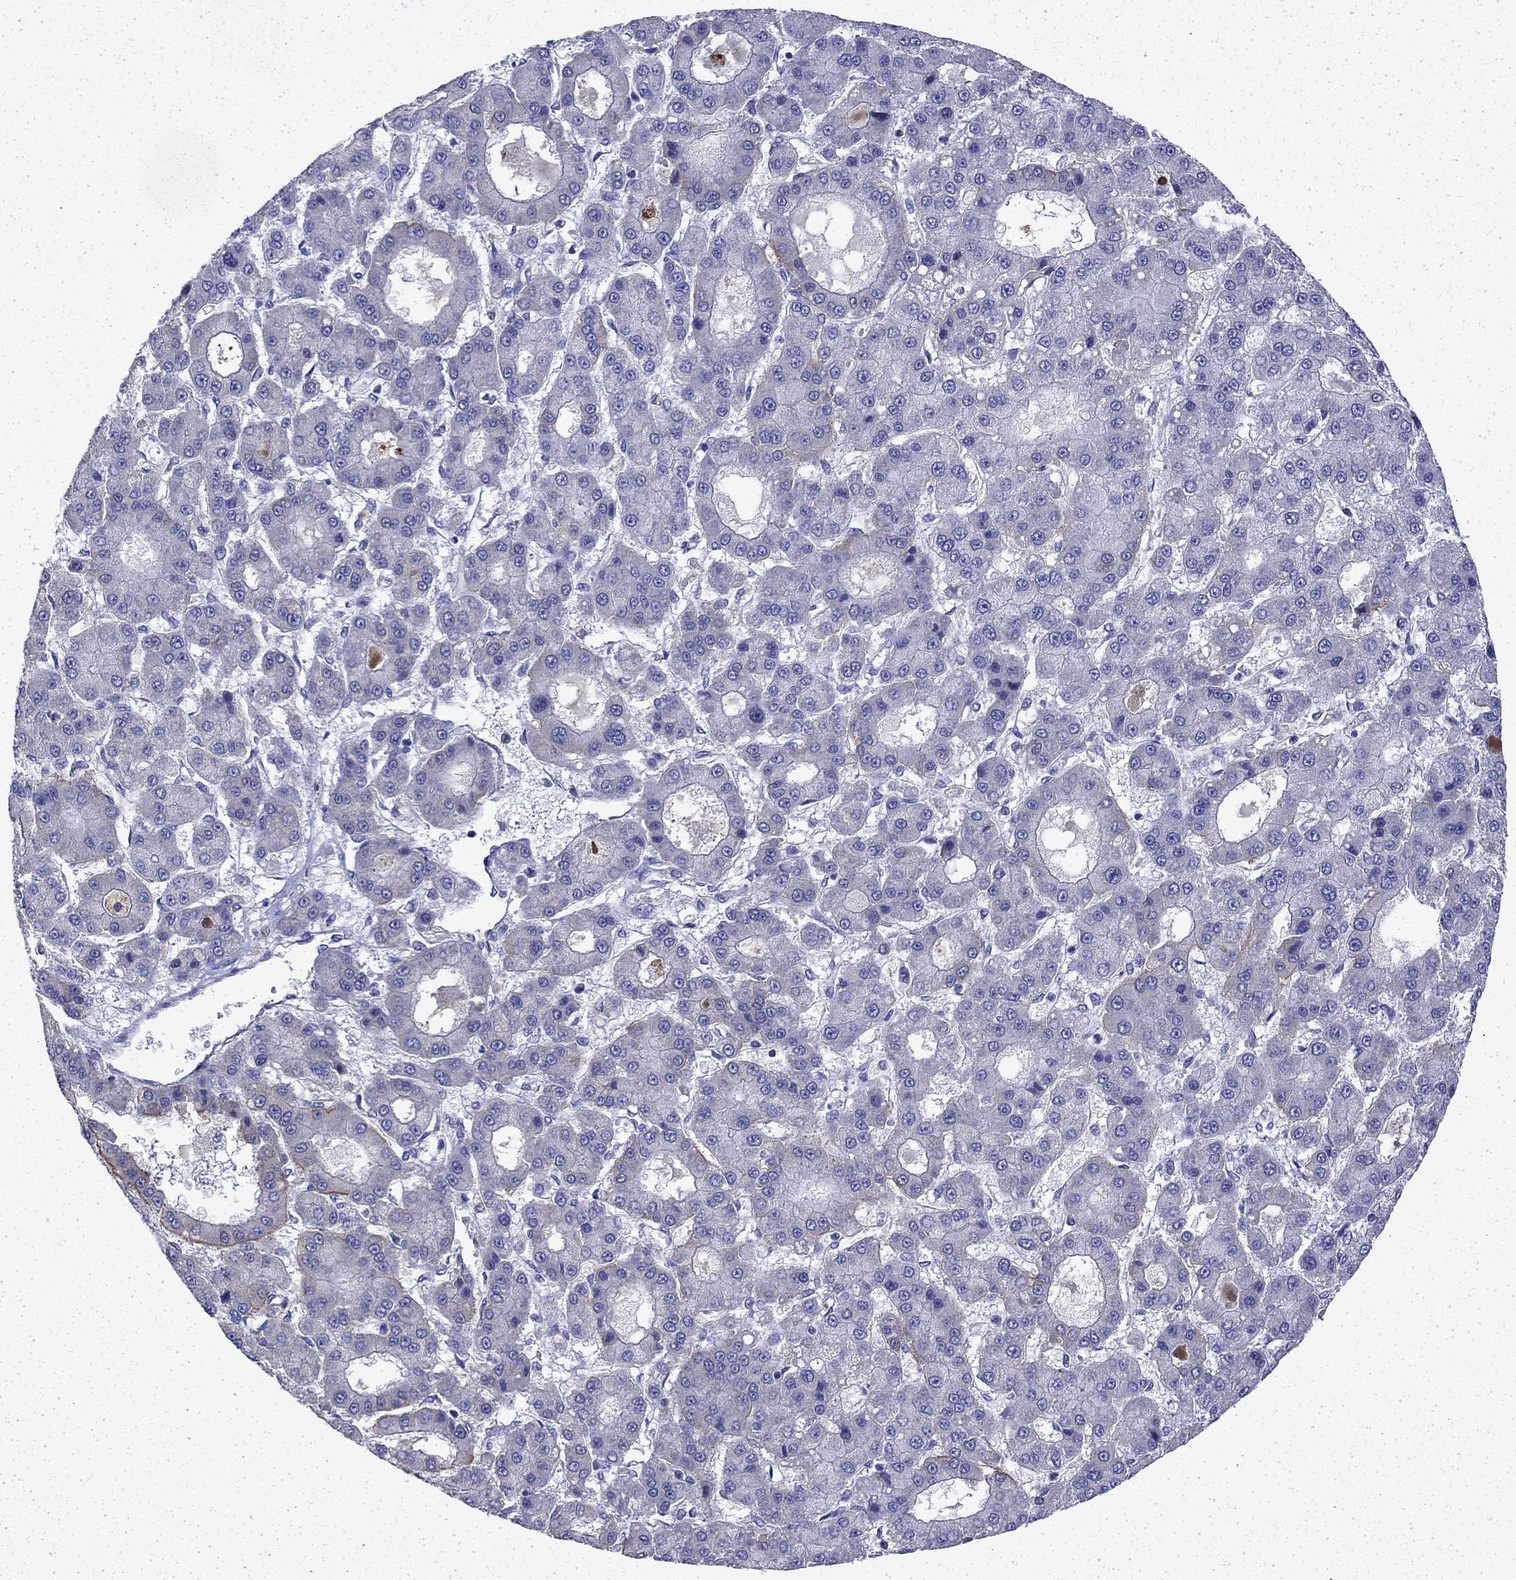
{"staining": {"intensity": "negative", "quantity": "none", "location": "none"}, "tissue": "liver cancer", "cell_type": "Tumor cells", "image_type": "cancer", "snomed": [{"axis": "morphology", "description": "Carcinoma, Hepatocellular, NOS"}, {"axis": "topography", "description": "Liver"}], "caption": "Immunohistochemistry (IHC) of human liver cancer displays no expression in tumor cells. Brightfield microscopy of IHC stained with DAB (brown) and hematoxylin (blue), captured at high magnification.", "gene": "DTNA", "patient": {"sex": "male", "age": 70}}